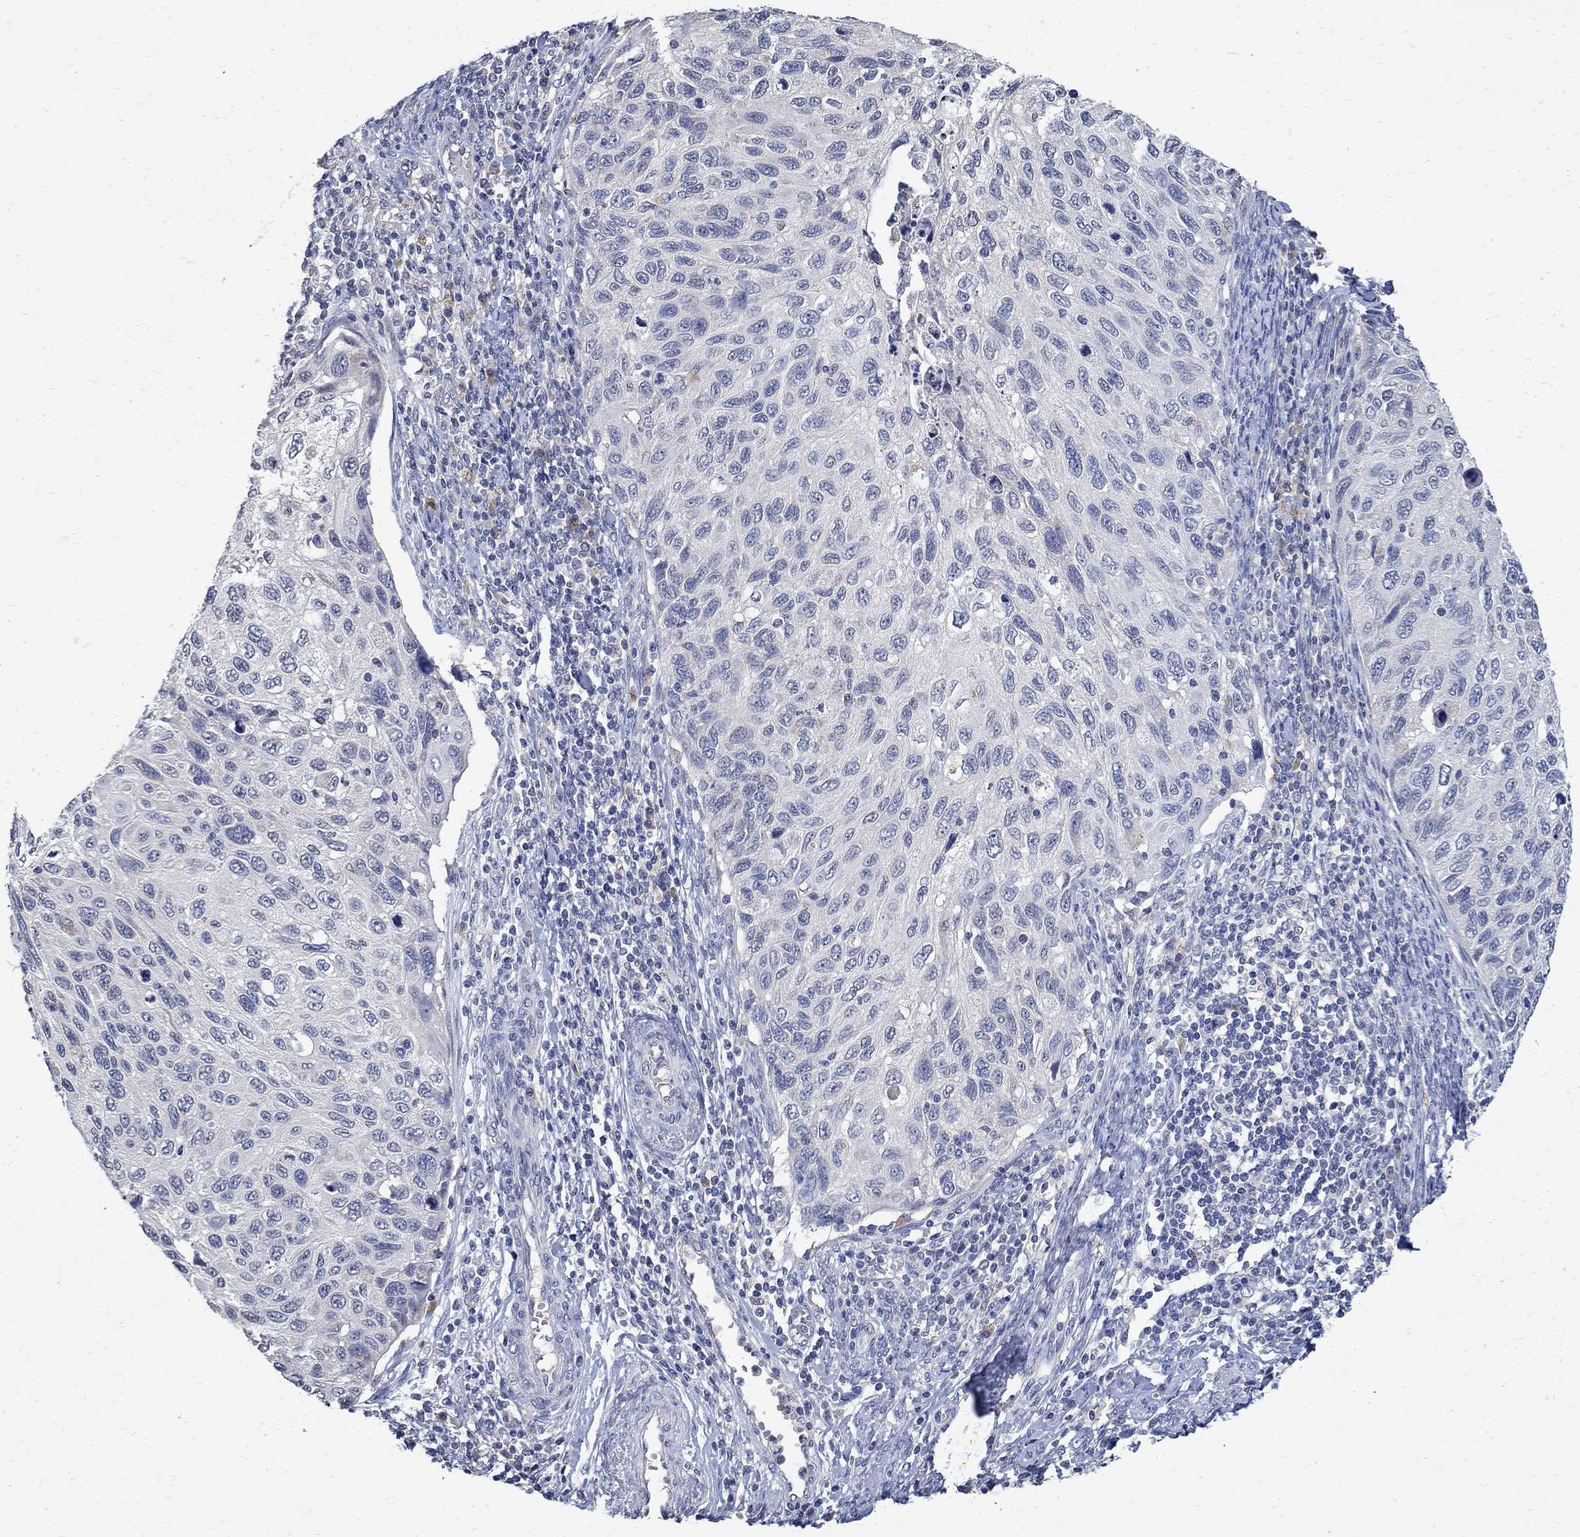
{"staining": {"intensity": "negative", "quantity": "none", "location": "none"}, "tissue": "cervical cancer", "cell_type": "Tumor cells", "image_type": "cancer", "snomed": [{"axis": "morphology", "description": "Squamous cell carcinoma, NOS"}, {"axis": "topography", "description": "Cervix"}], "caption": "The histopathology image exhibits no significant expression in tumor cells of cervical squamous cell carcinoma.", "gene": "TMEM169", "patient": {"sex": "female", "age": 70}}